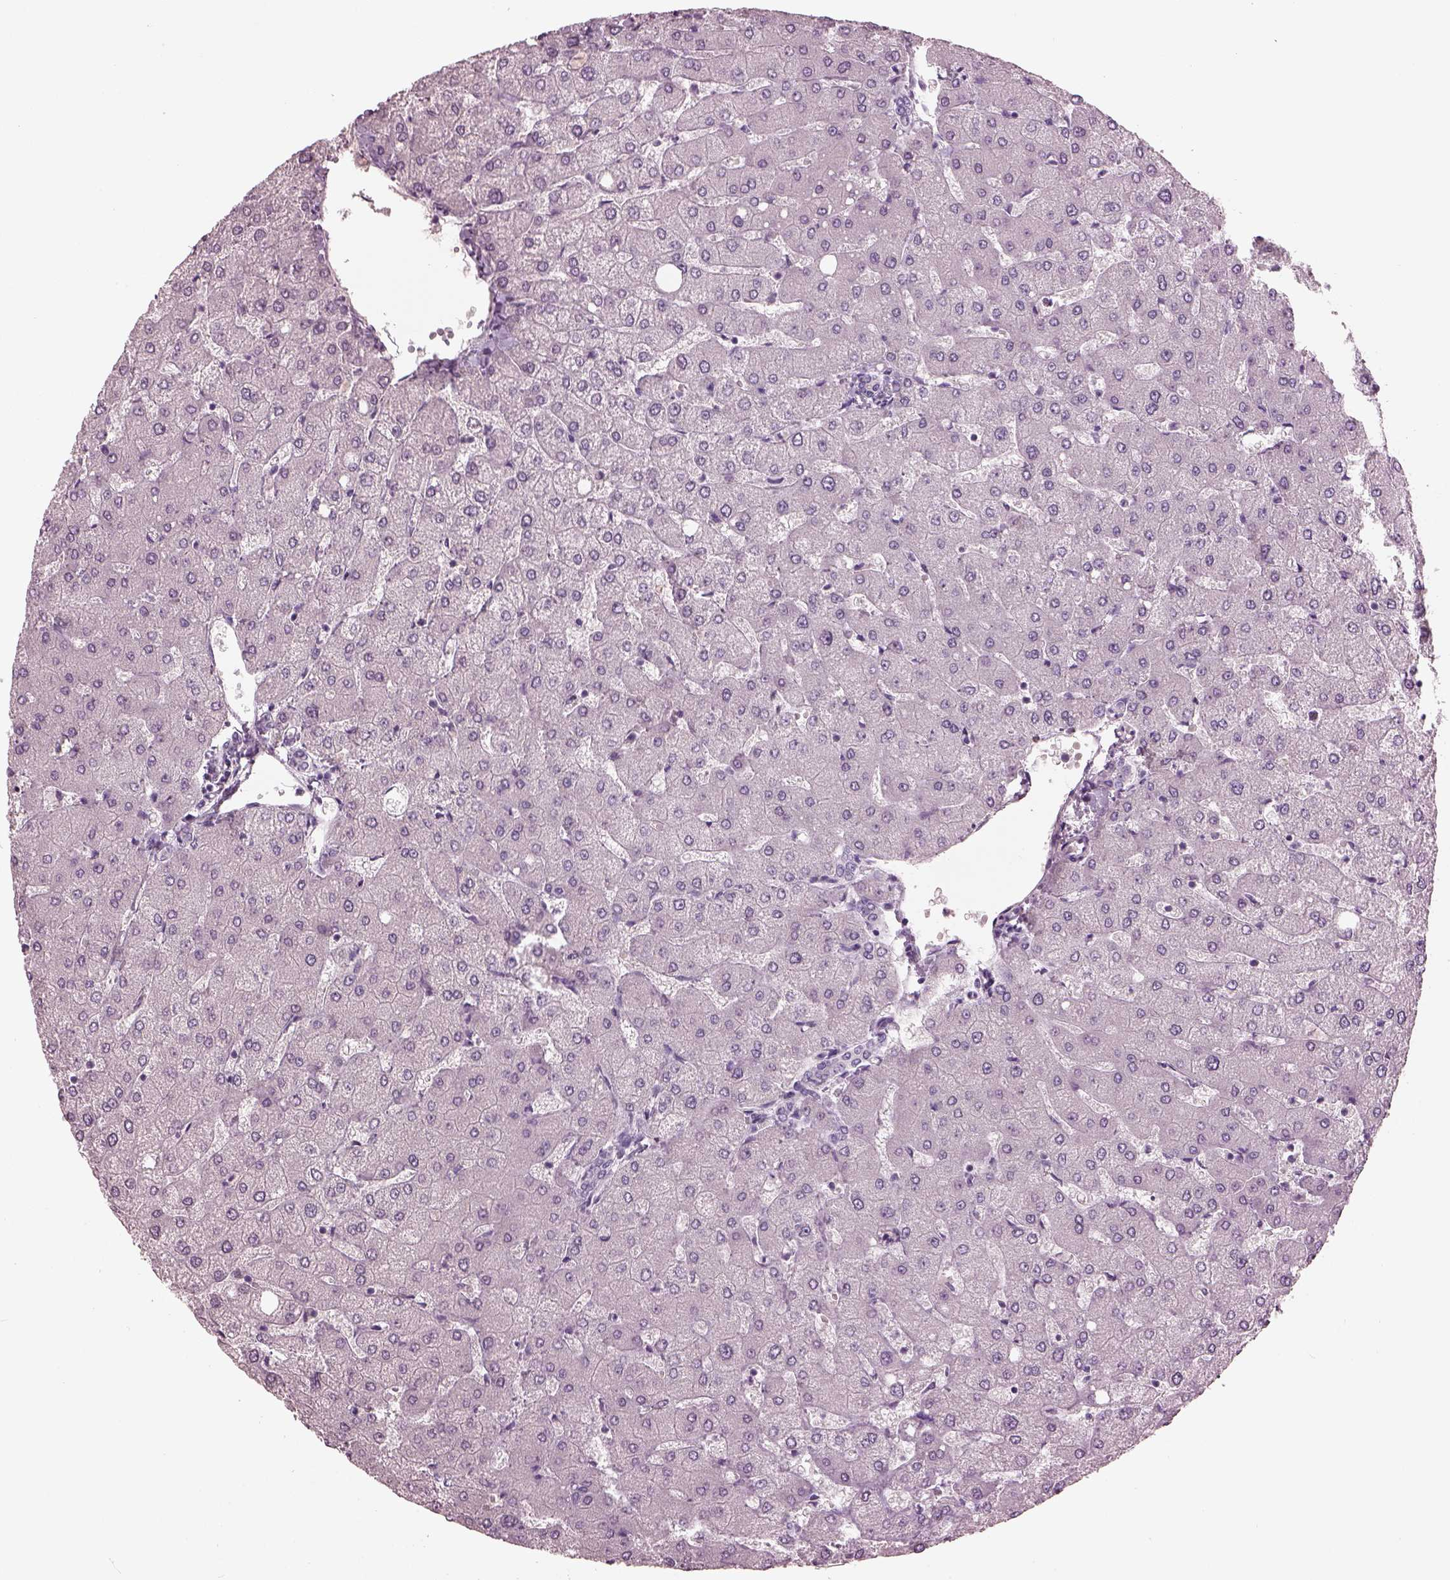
{"staining": {"intensity": "negative", "quantity": "none", "location": "none"}, "tissue": "liver", "cell_type": "Cholangiocytes", "image_type": "normal", "snomed": [{"axis": "morphology", "description": "Normal tissue, NOS"}, {"axis": "topography", "description": "Liver"}], "caption": "A high-resolution histopathology image shows immunohistochemistry (IHC) staining of benign liver, which shows no significant expression in cholangiocytes.", "gene": "PACRG", "patient": {"sex": "female", "age": 54}}